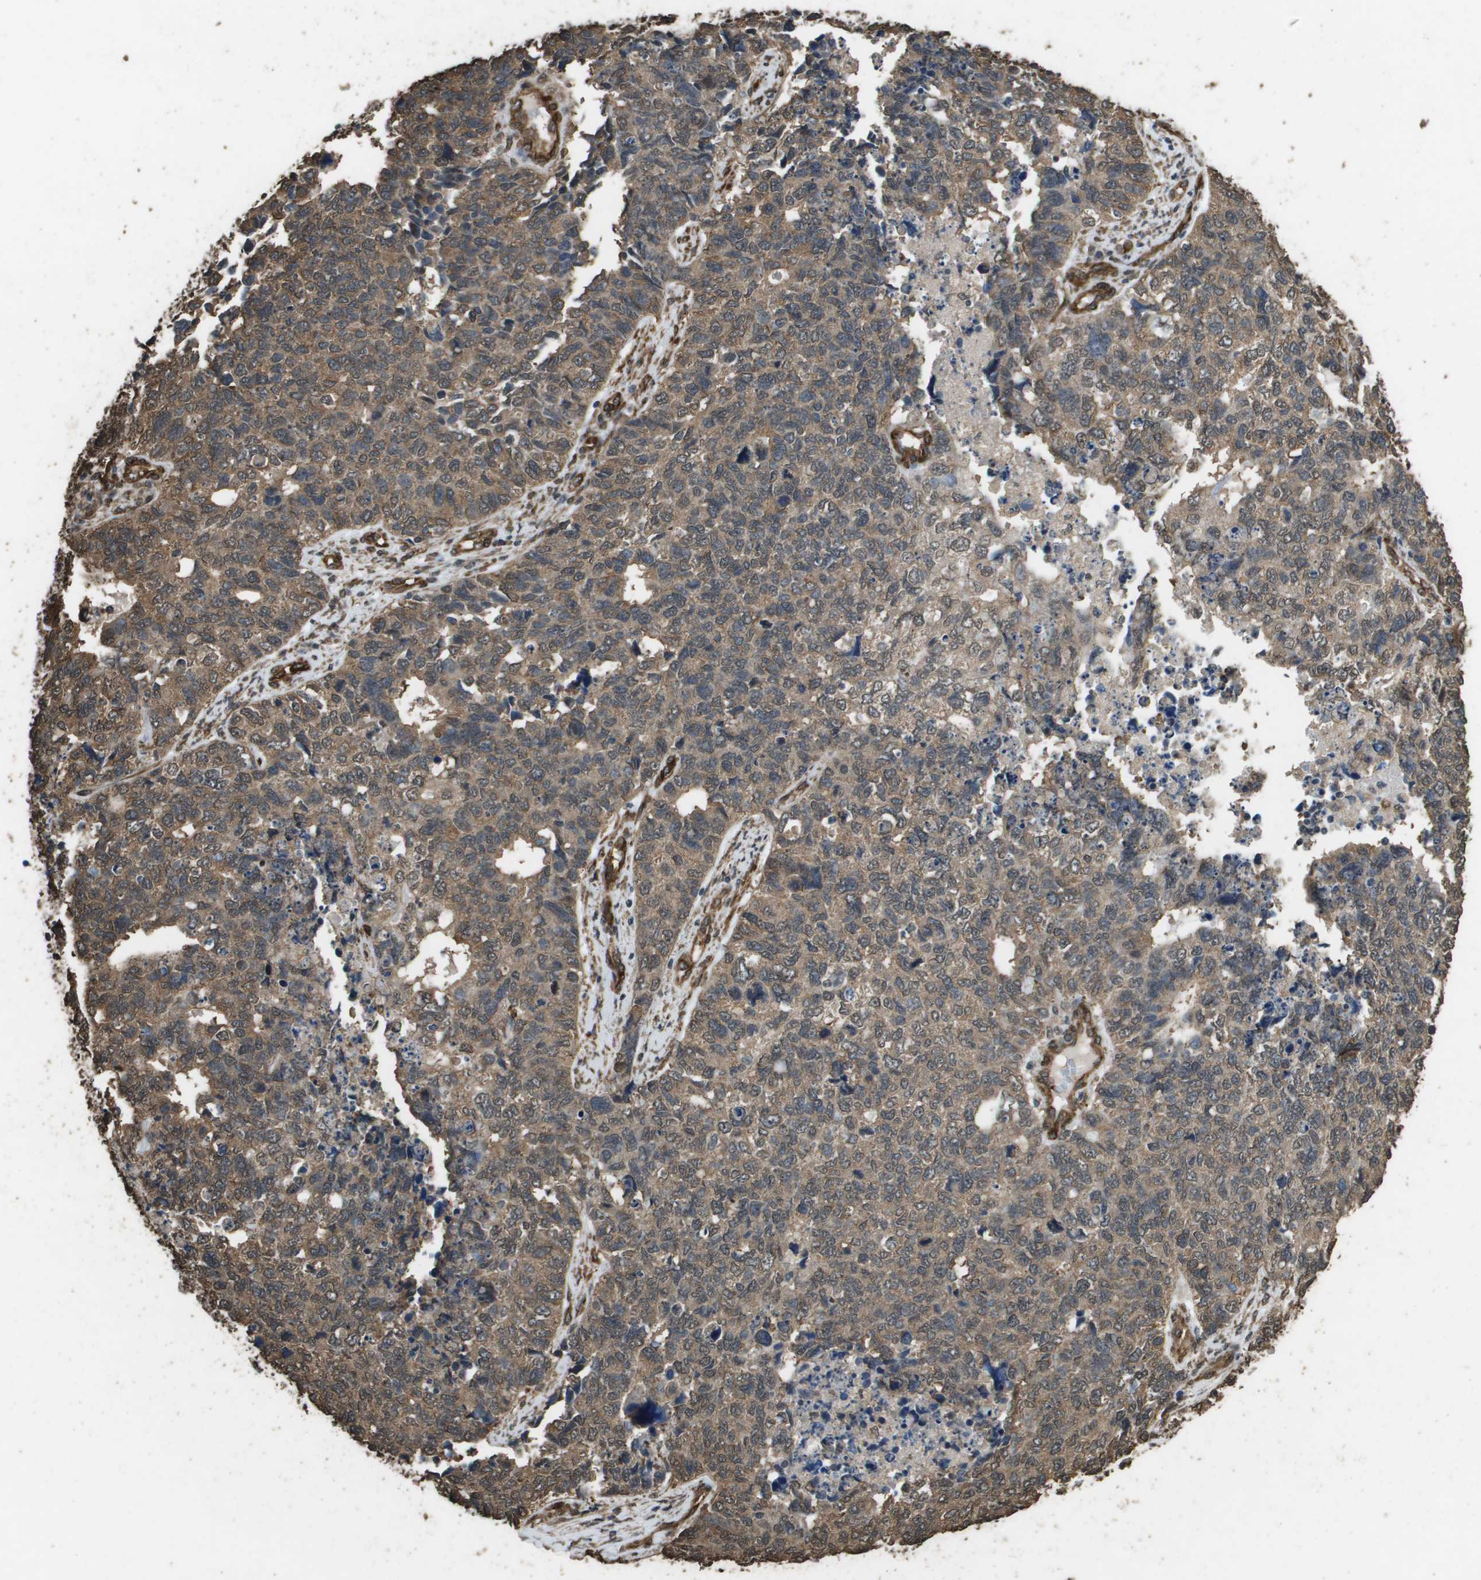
{"staining": {"intensity": "moderate", "quantity": ">75%", "location": "cytoplasmic/membranous"}, "tissue": "cervical cancer", "cell_type": "Tumor cells", "image_type": "cancer", "snomed": [{"axis": "morphology", "description": "Squamous cell carcinoma, NOS"}, {"axis": "topography", "description": "Cervix"}], "caption": "Tumor cells exhibit medium levels of moderate cytoplasmic/membranous expression in about >75% of cells in squamous cell carcinoma (cervical).", "gene": "AAMP", "patient": {"sex": "female", "age": 63}}